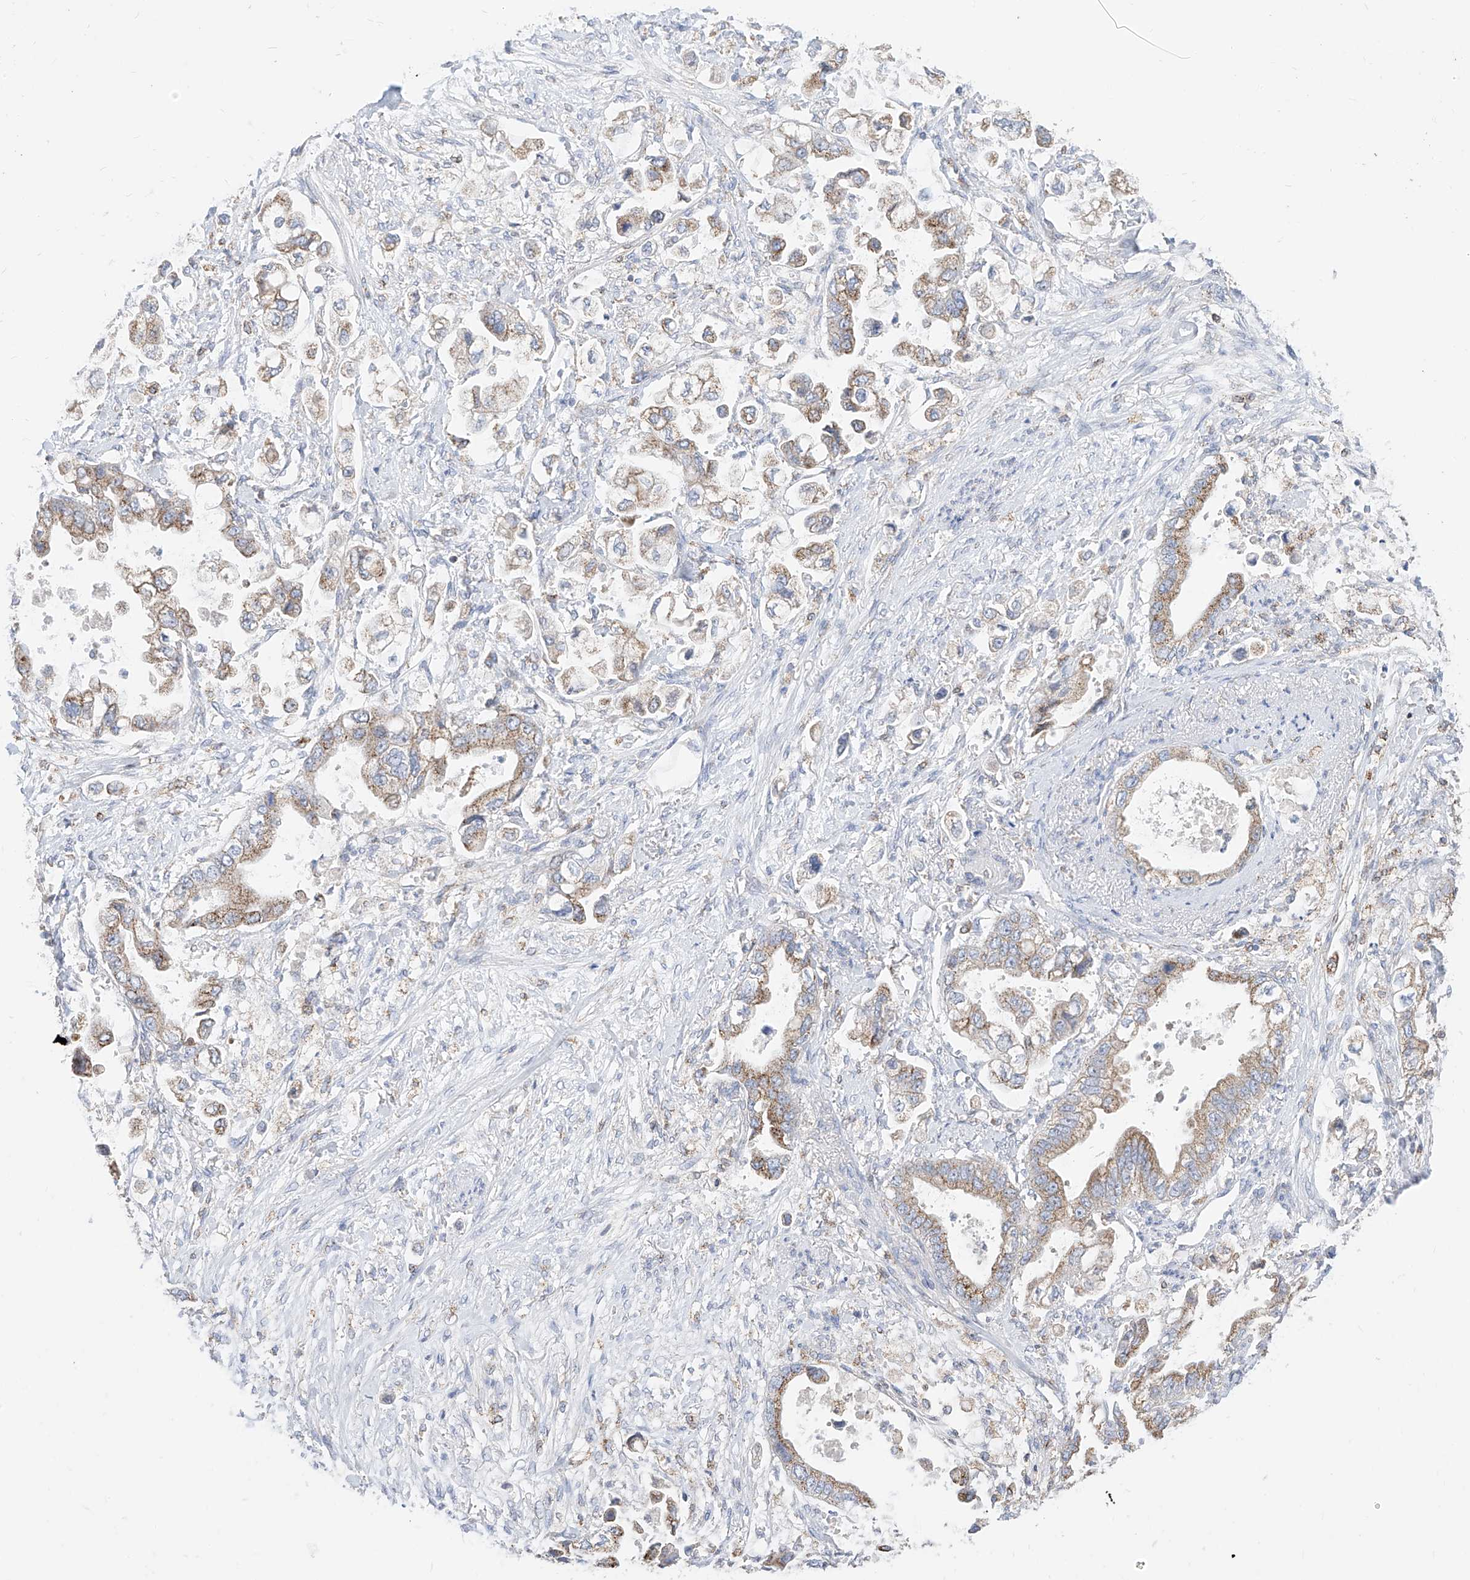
{"staining": {"intensity": "moderate", "quantity": ">75%", "location": "cytoplasmic/membranous"}, "tissue": "stomach cancer", "cell_type": "Tumor cells", "image_type": "cancer", "snomed": [{"axis": "morphology", "description": "Adenocarcinoma, NOS"}, {"axis": "topography", "description": "Stomach"}], "caption": "IHC (DAB (3,3'-diaminobenzidine)) staining of human stomach cancer exhibits moderate cytoplasmic/membranous protein positivity in approximately >75% of tumor cells.", "gene": "RASA2", "patient": {"sex": "male", "age": 62}}